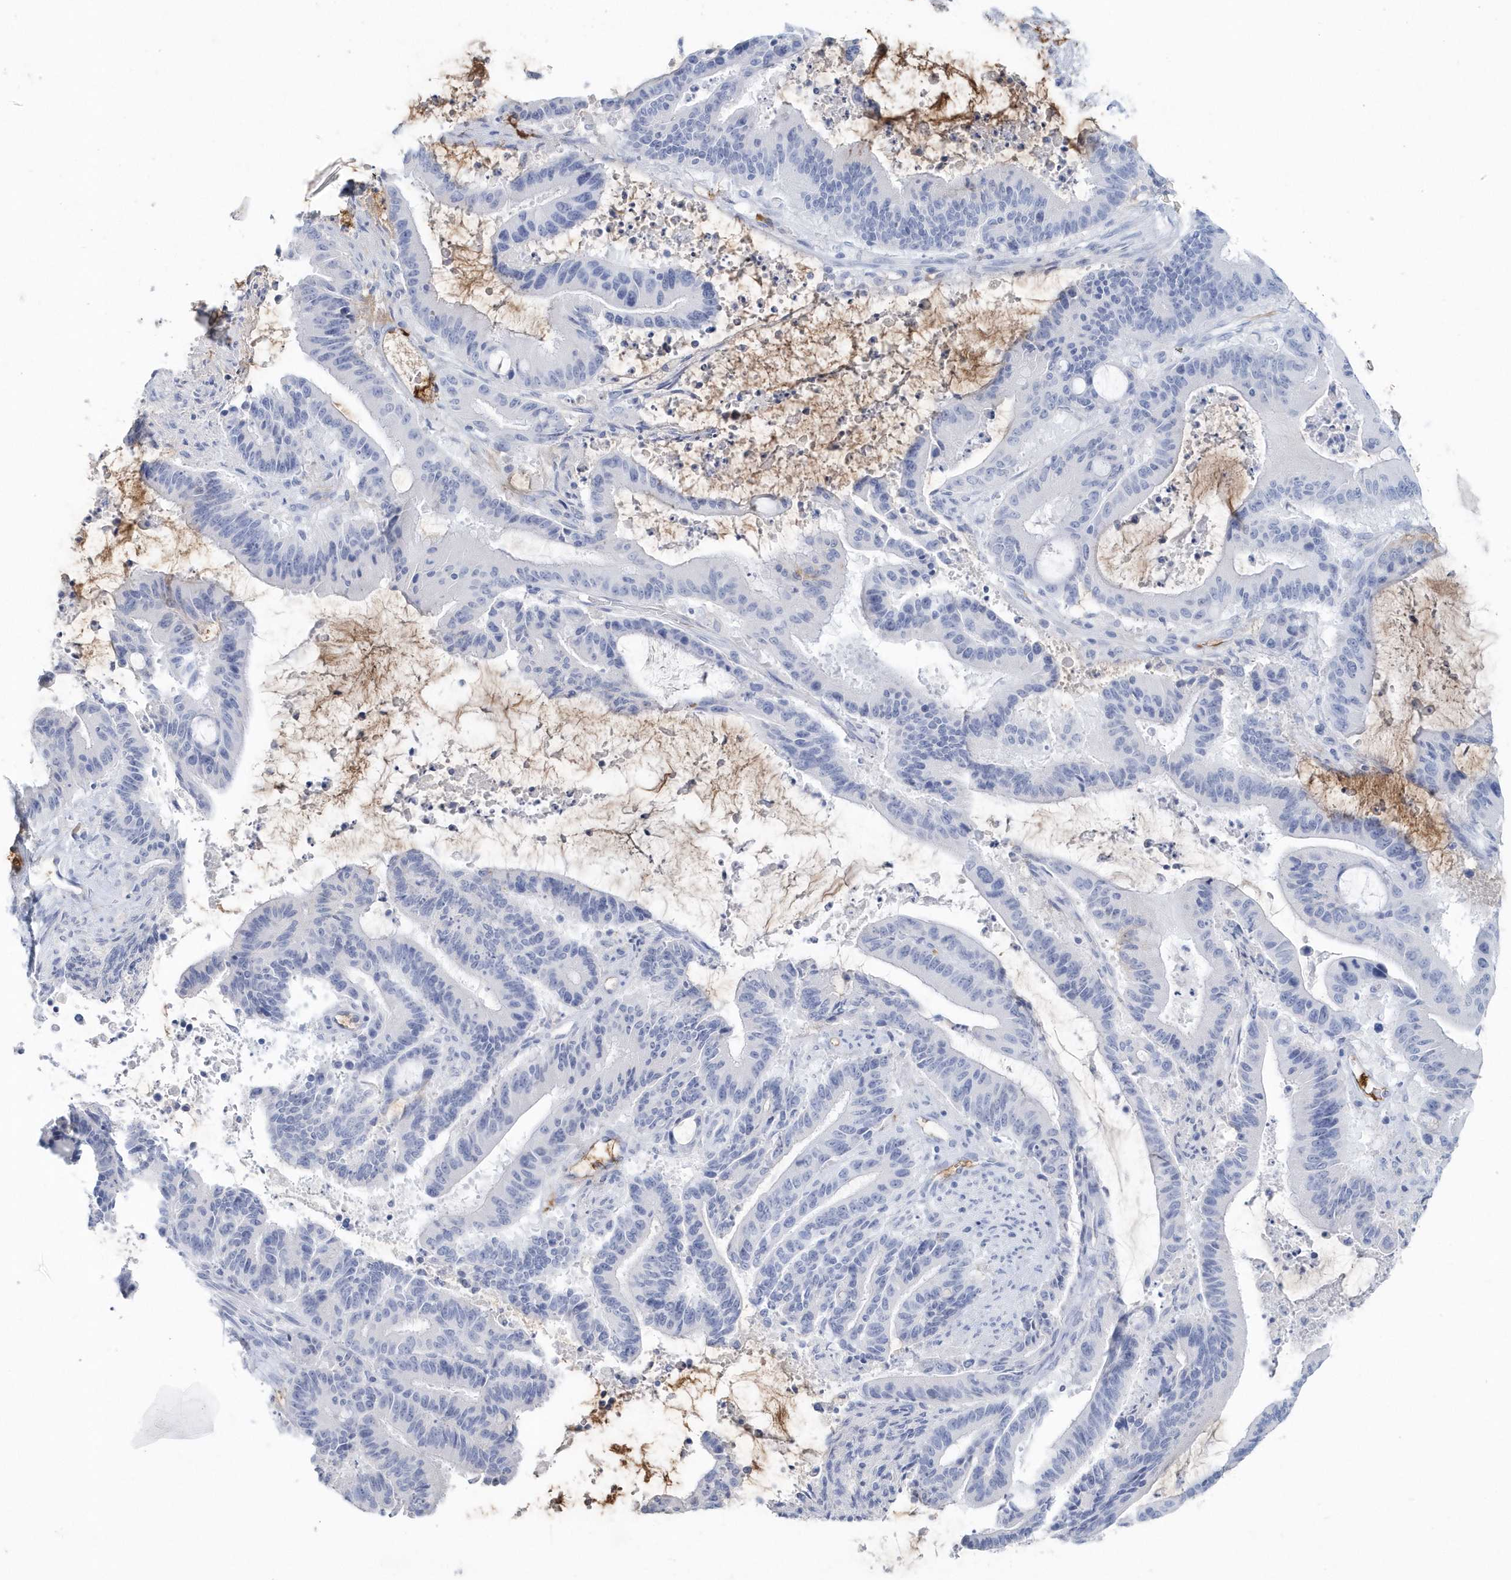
{"staining": {"intensity": "negative", "quantity": "none", "location": "none"}, "tissue": "liver cancer", "cell_type": "Tumor cells", "image_type": "cancer", "snomed": [{"axis": "morphology", "description": "Normal tissue, NOS"}, {"axis": "morphology", "description": "Cholangiocarcinoma"}, {"axis": "topography", "description": "Liver"}, {"axis": "topography", "description": "Peripheral nerve tissue"}], "caption": "Immunohistochemical staining of liver cancer (cholangiocarcinoma) exhibits no significant staining in tumor cells. (Immunohistochemistry, brightfield microscopy, high magnification).", "gene": "JCHAIN", "patient": {"sex": "female", "age": 73}}